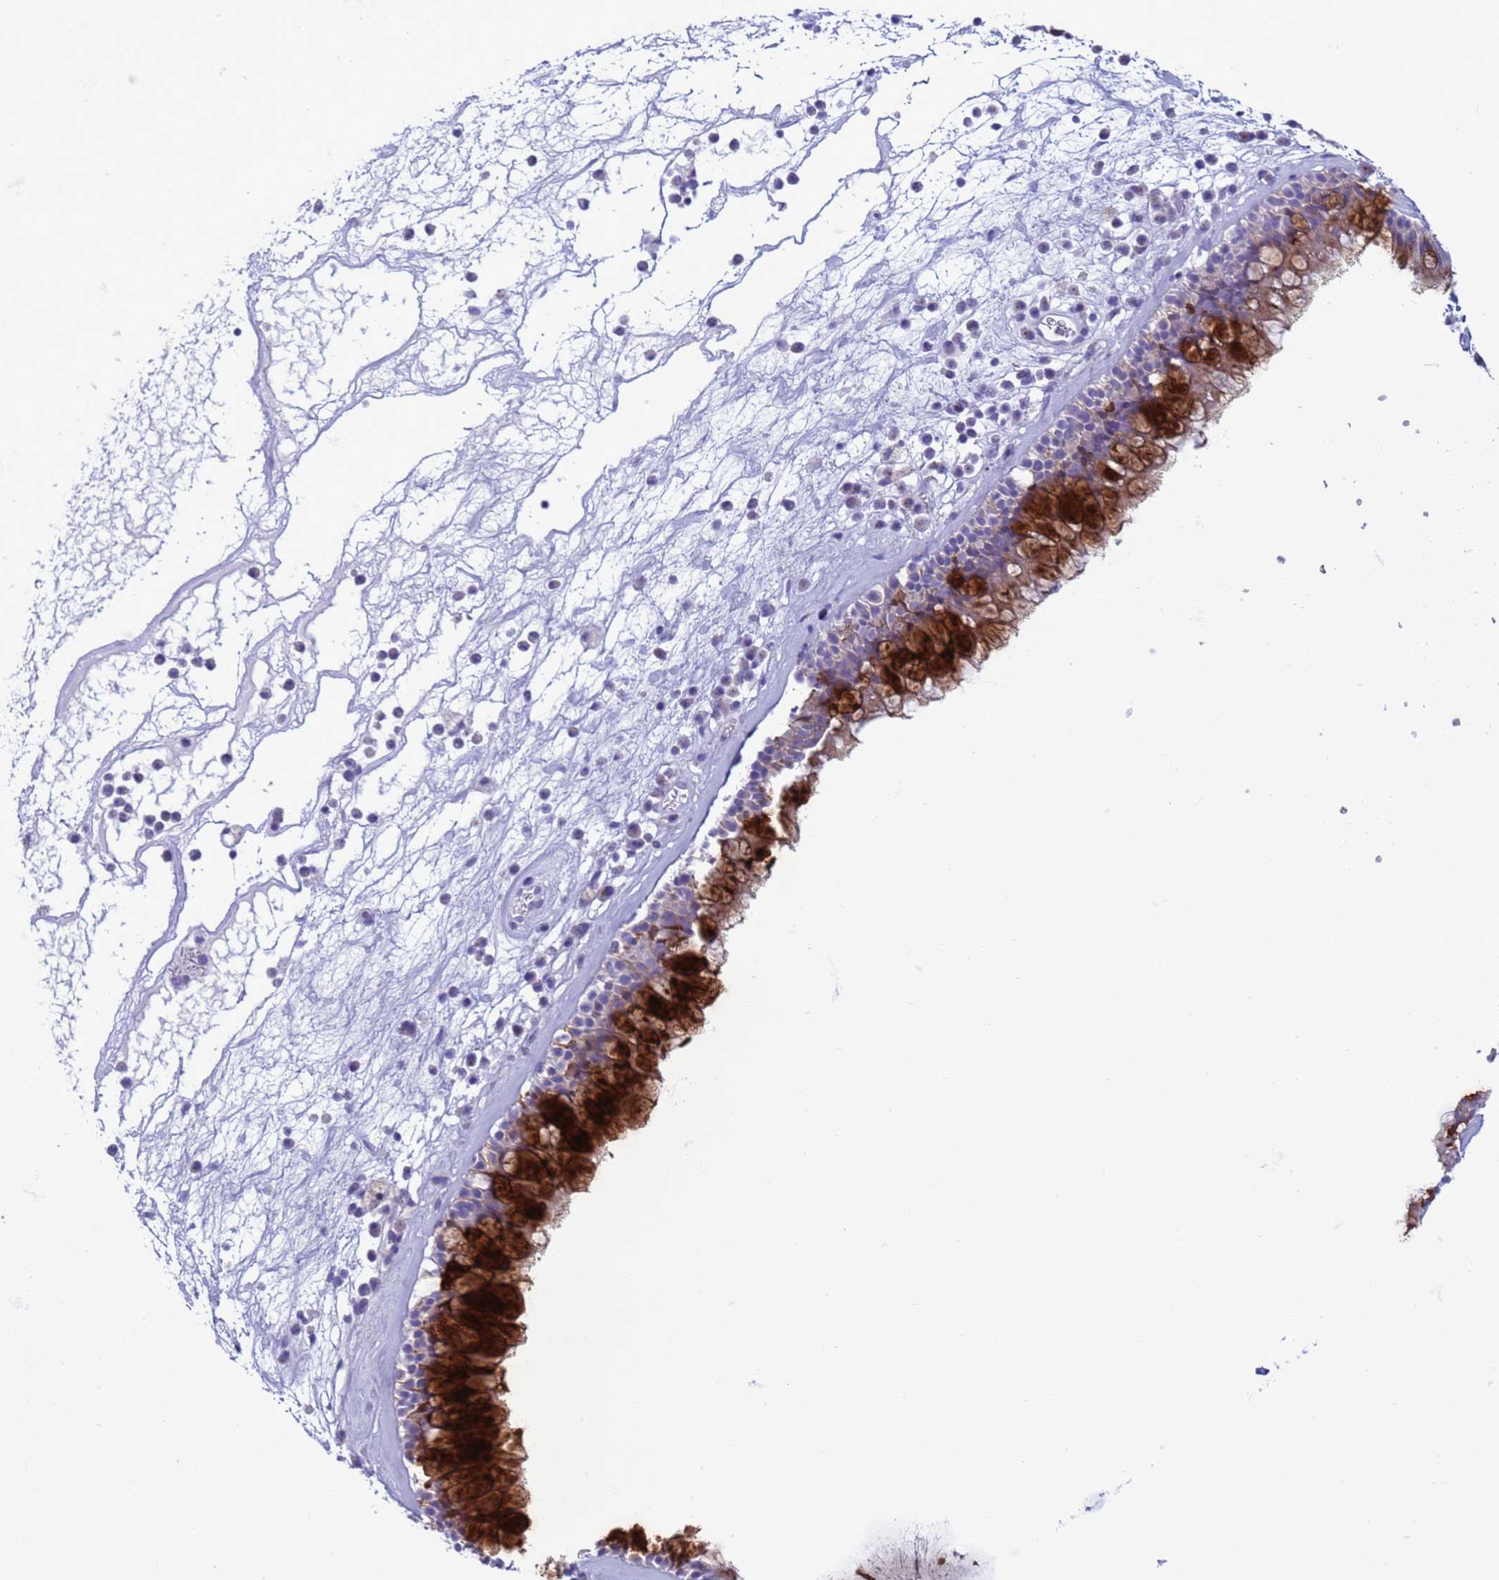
{"staining": {"intensity": "strong", "quantity": "25%-75%", "location": "cytoplasmic/membranous"}, "tissue": "nasopharynx", "cell_type": "Respiratory epithelial cells", "image_type": "normal", "snomed": [{"axis": "morphology", "description": "Normal tissue, NOS"}, {"axis": "morphology", "description": "Inflammation, NOS"}, {"axis": "topography", "description": "Nasopharynx"}], "caption": "Normal nasopharynx was stained to show a protein in brown. There is high levels of strong cytoplasmic/membranous expression in approximately 25%-75% of respiratory epithelial cells.", "gene": "CST1", "patient": {"sex": "male", "age": 70}}